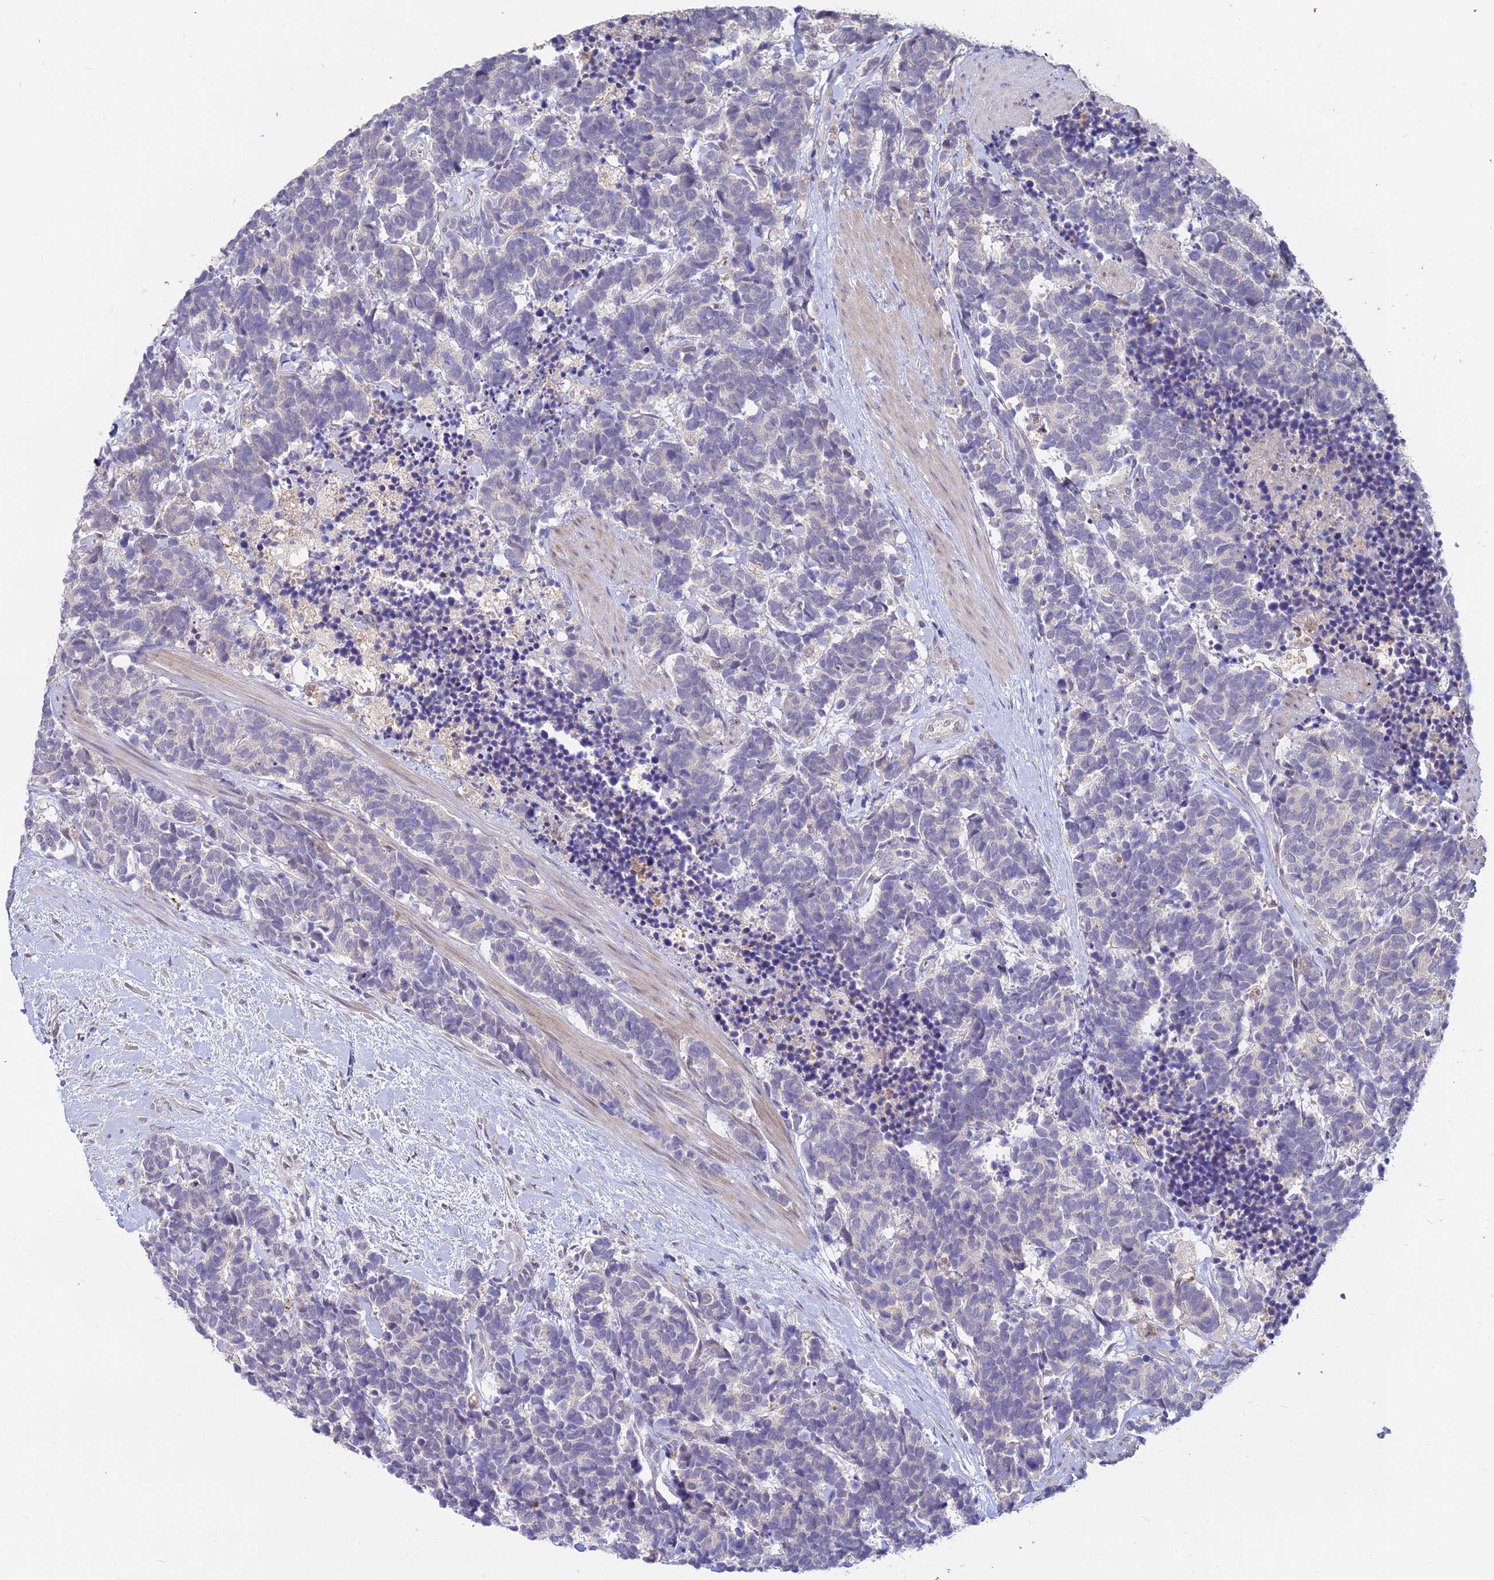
{"staining": {"intensity": "negative", "quantity": "none", "location": "none"}, "tissue": "carcinoid", "cell_type": "Tumor cells", "image_type": "cancer", "snomed": [{"axis": "morphology", "description": "Carcinoma, NOS"}, {"axis": "morphology", "description": "Carcinoid, malignant, NOS"}, {"axis": "topography", "description": "Prostate"}], "caption": "This is a histopathology image of immunohistochemistry (IHC) staining of malignant carcinoid, which shows no positivity in tumor cells. (DAB IHC visualized using brightfield microscopy, high magnification).", "gene": "WDR43", "patient": {"sex": "male", "age": 57}}